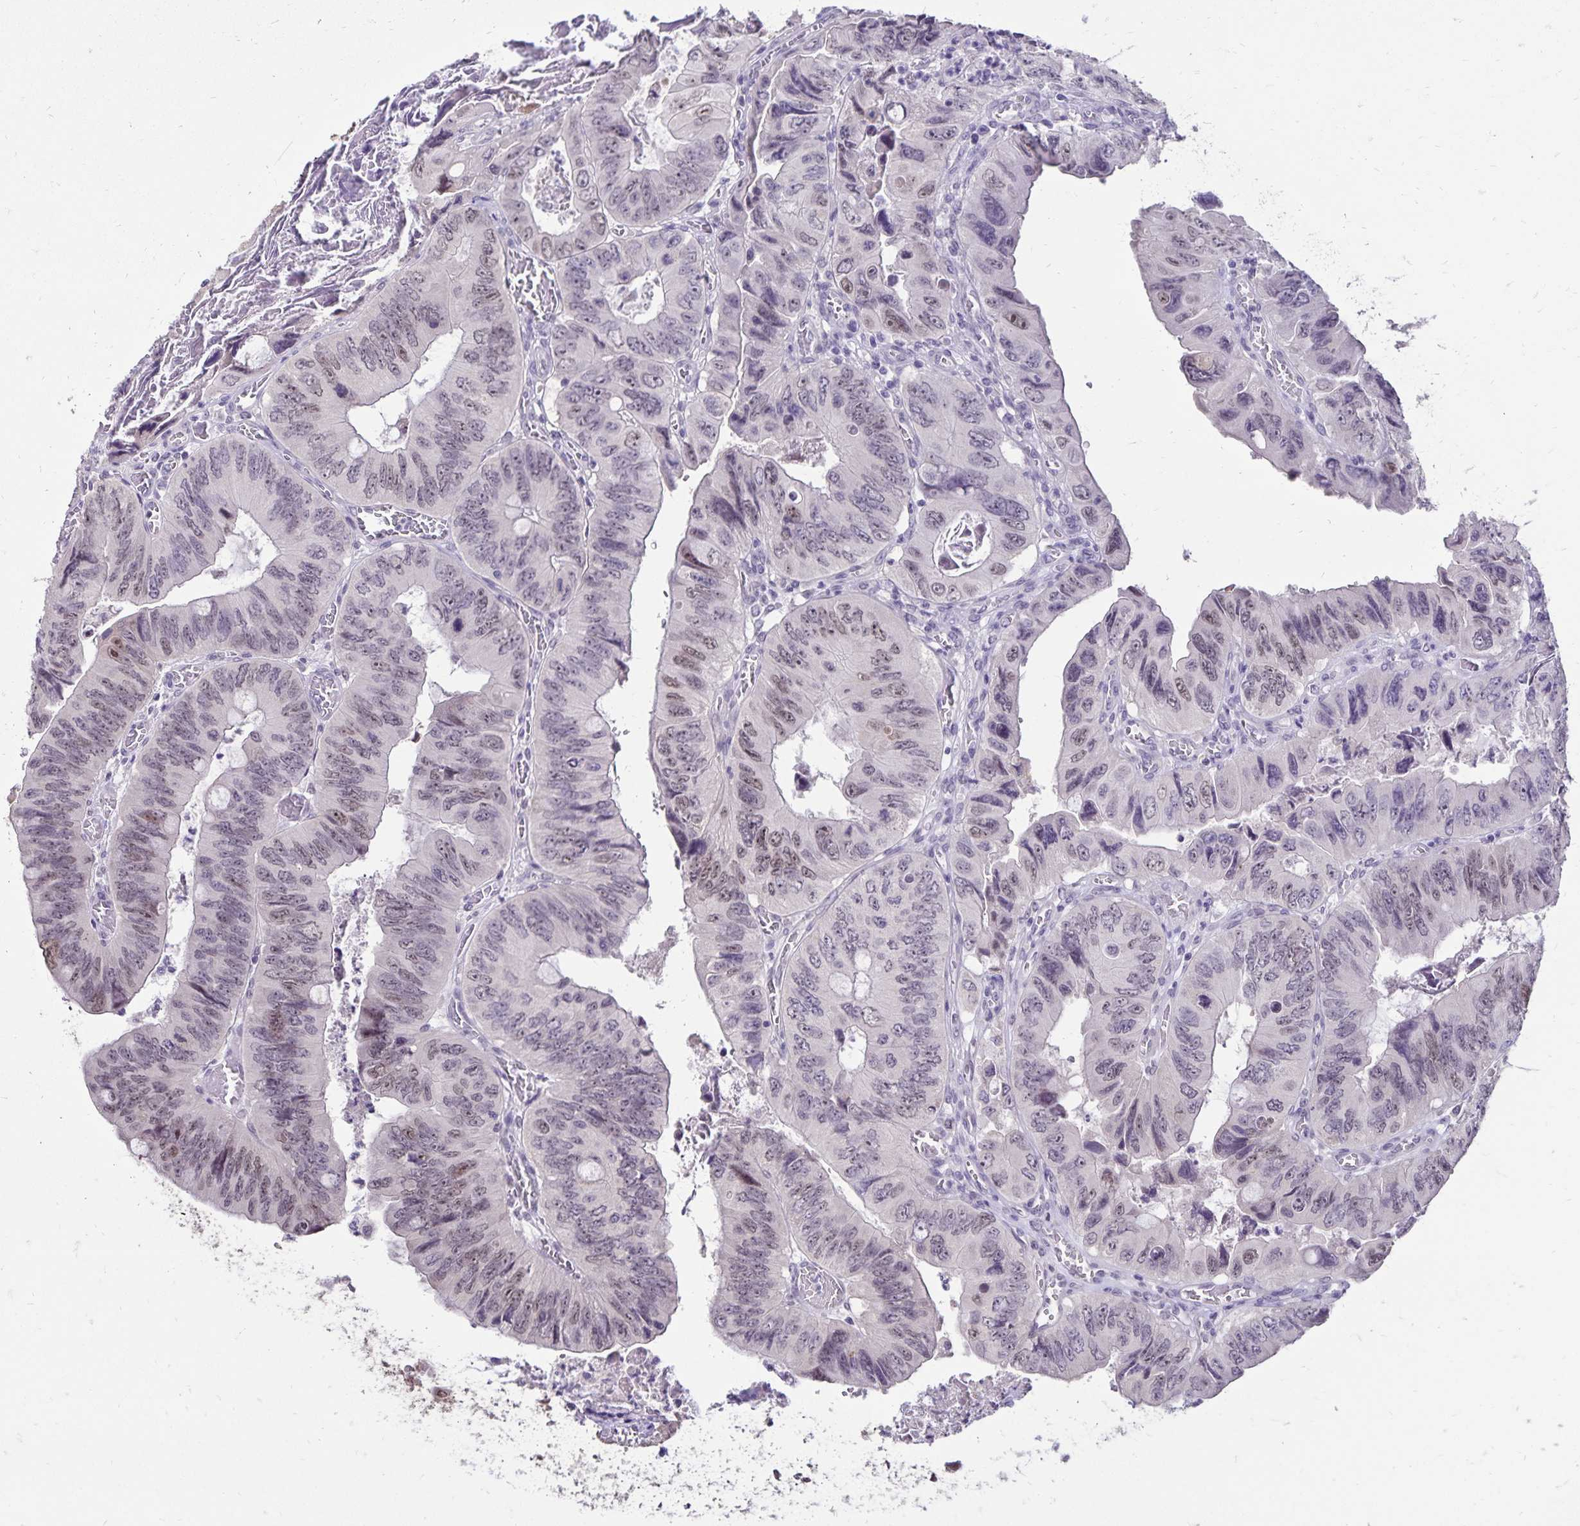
{"staining": {"intensity": "weak", "quantity": "25%-75%", "location": "nuclear"}, "tissue": "colorectal cancer", "cell_type": "Tumor cells", "image_type": "cancer", "snomed": [{"axis": "morphology", "description": "Adenocarcinoma, NOS"}, {"axis": "topography", "description": "Colon"}], "caption": "Brown immunohistochemical staining in colorectal cancer shows weak nuclear staining in about 25%-75% of tumor cells. The protein is stained brown, and the nuclei are stained in blue (DAB IHC with brightfield microscopy, high magnification).", "gene": "POLB", "patient": {"sex": "female", "age": 84}}